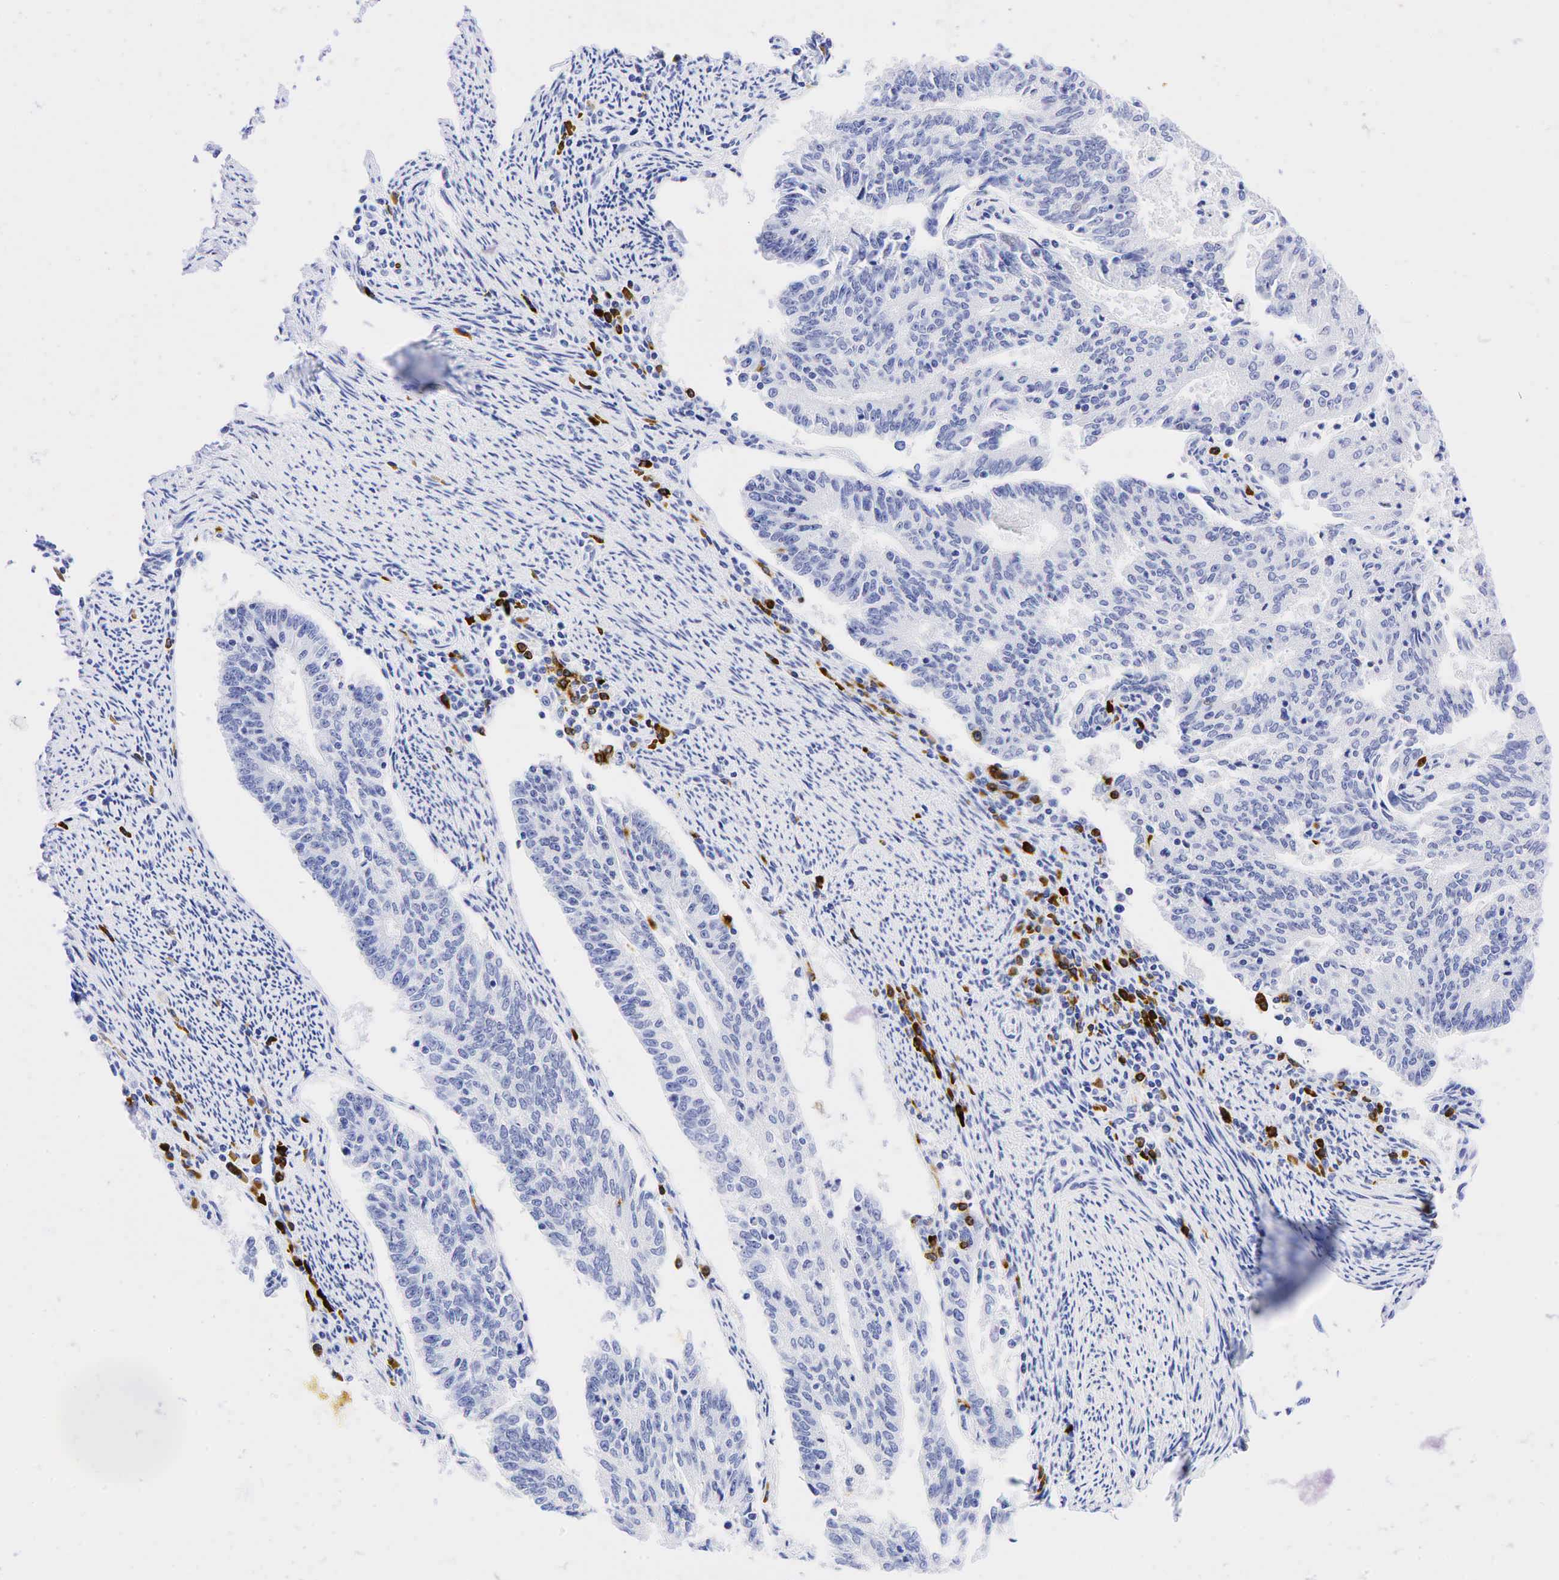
{"staining": {"intensity": "negative", "quantity": "none", "location": "none"}, "tissue": "endometrial cancer", "cell_type": "Tumor cells", "image_type": "cancer", "snomed": [{"axis": "morphology", "description": "Adenocarcinoma, NOS"}, {"axis": "topography", "description": "Endometrium"}], "caption": "Tumor cells are negative for brown protein staining in endometrial cancer.", "gene": "CD79A", "patient": {"sex": "female", "age": 56}}